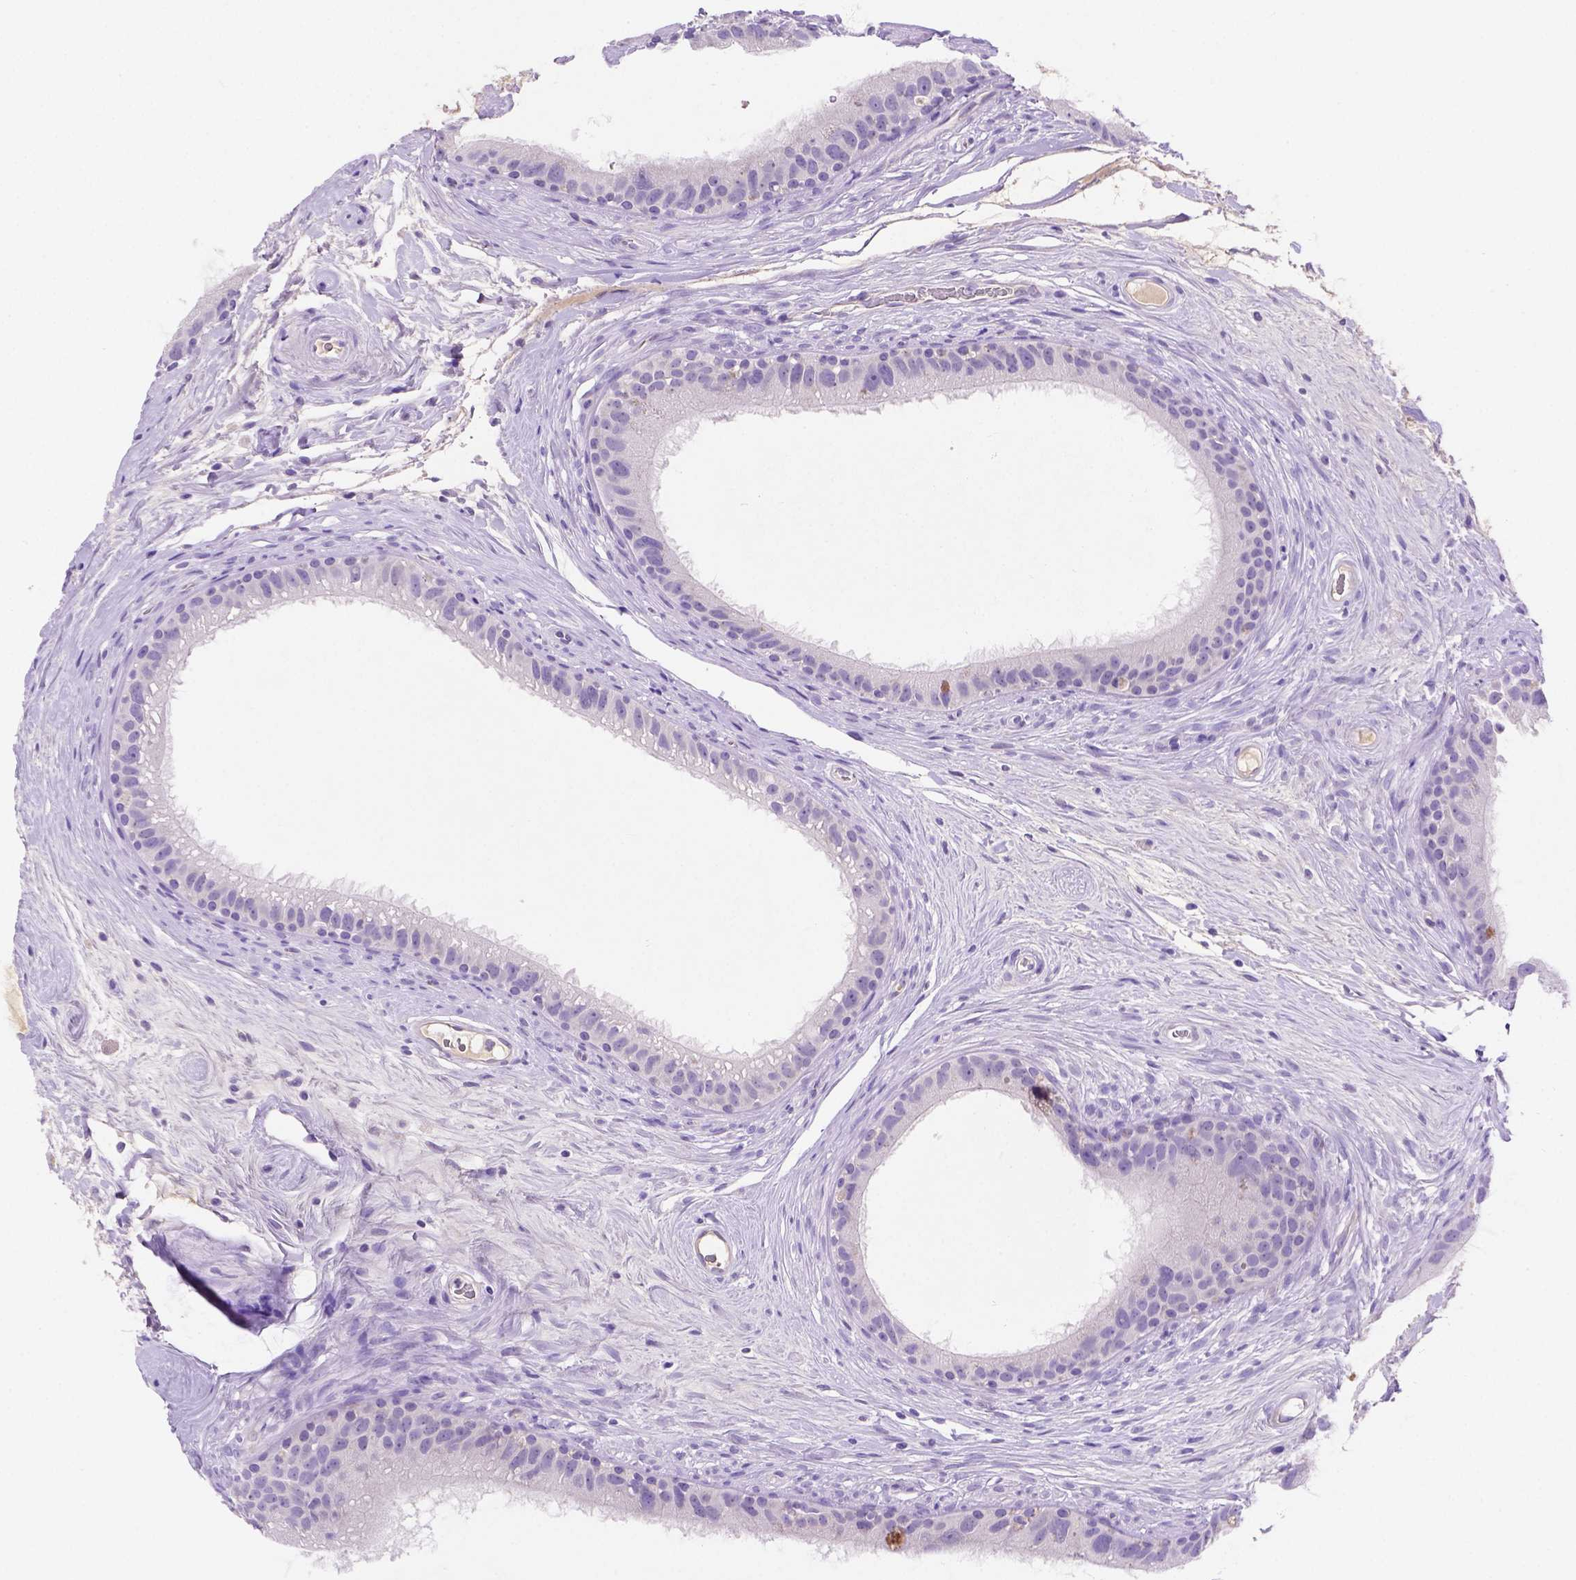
{"staining": {"intensity": "negative", "quantity": "none", "location": "none"}, "tissue": "epididymis", "cell_type": "Glandular cells", "image_type": "normal", "snomed": [{"axis": "morphology", "description": "Normal tissue, NOS"}, {"axis": "topography", "description": "Epididymis"}], "caption": "Photomicrograph shows no significant protein positivity in glandular cells of unremarkable epididymis. (Immunohistochemistry, brightfield microscopy, high magnification).", "gene": "FAM81B", "patient": {"sex": "male", "age": 59}}